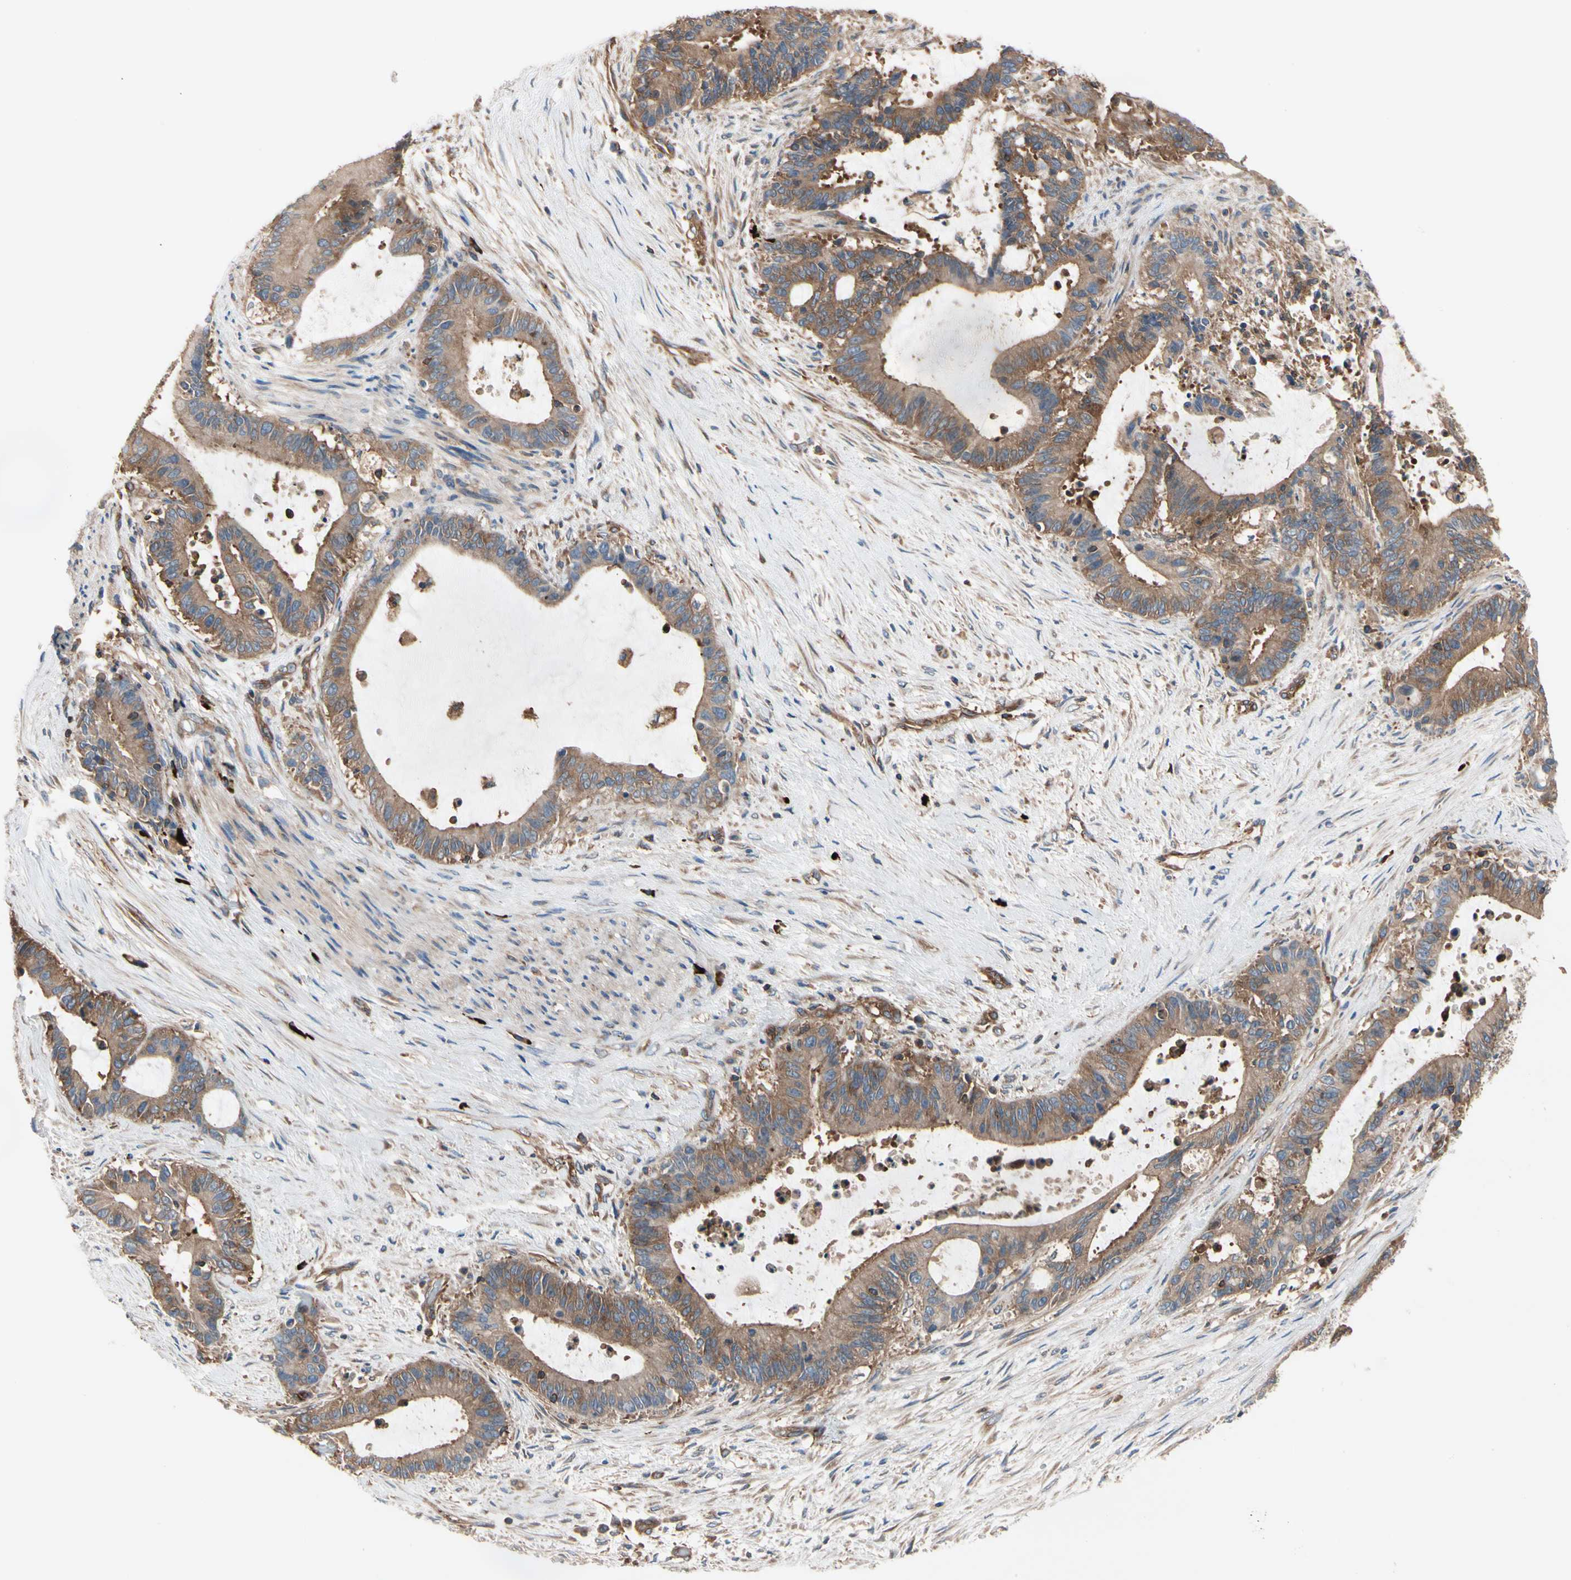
{"staining": {"intensity": "strong", "quantity": ">75%", "location": "cytoplasmic/membranous"}, "tissue": "liver cancer", "cell_type": "Tumor cells", "image_type": "cancer", "snomed": [{"axis": "morphology", "description": "Cholangiocarcinoma"}, {"axis": "topography", "description": "Liver"}], "caption": "DAB immunohistochemical staining of human liver cancer (cholangiocarcinoma) displays strong cytoplasmic/membranous protein positivity in about >75% of tumor cells.", "gene": "ROCK1", "patient": {"sex": "female", "age": 73}}